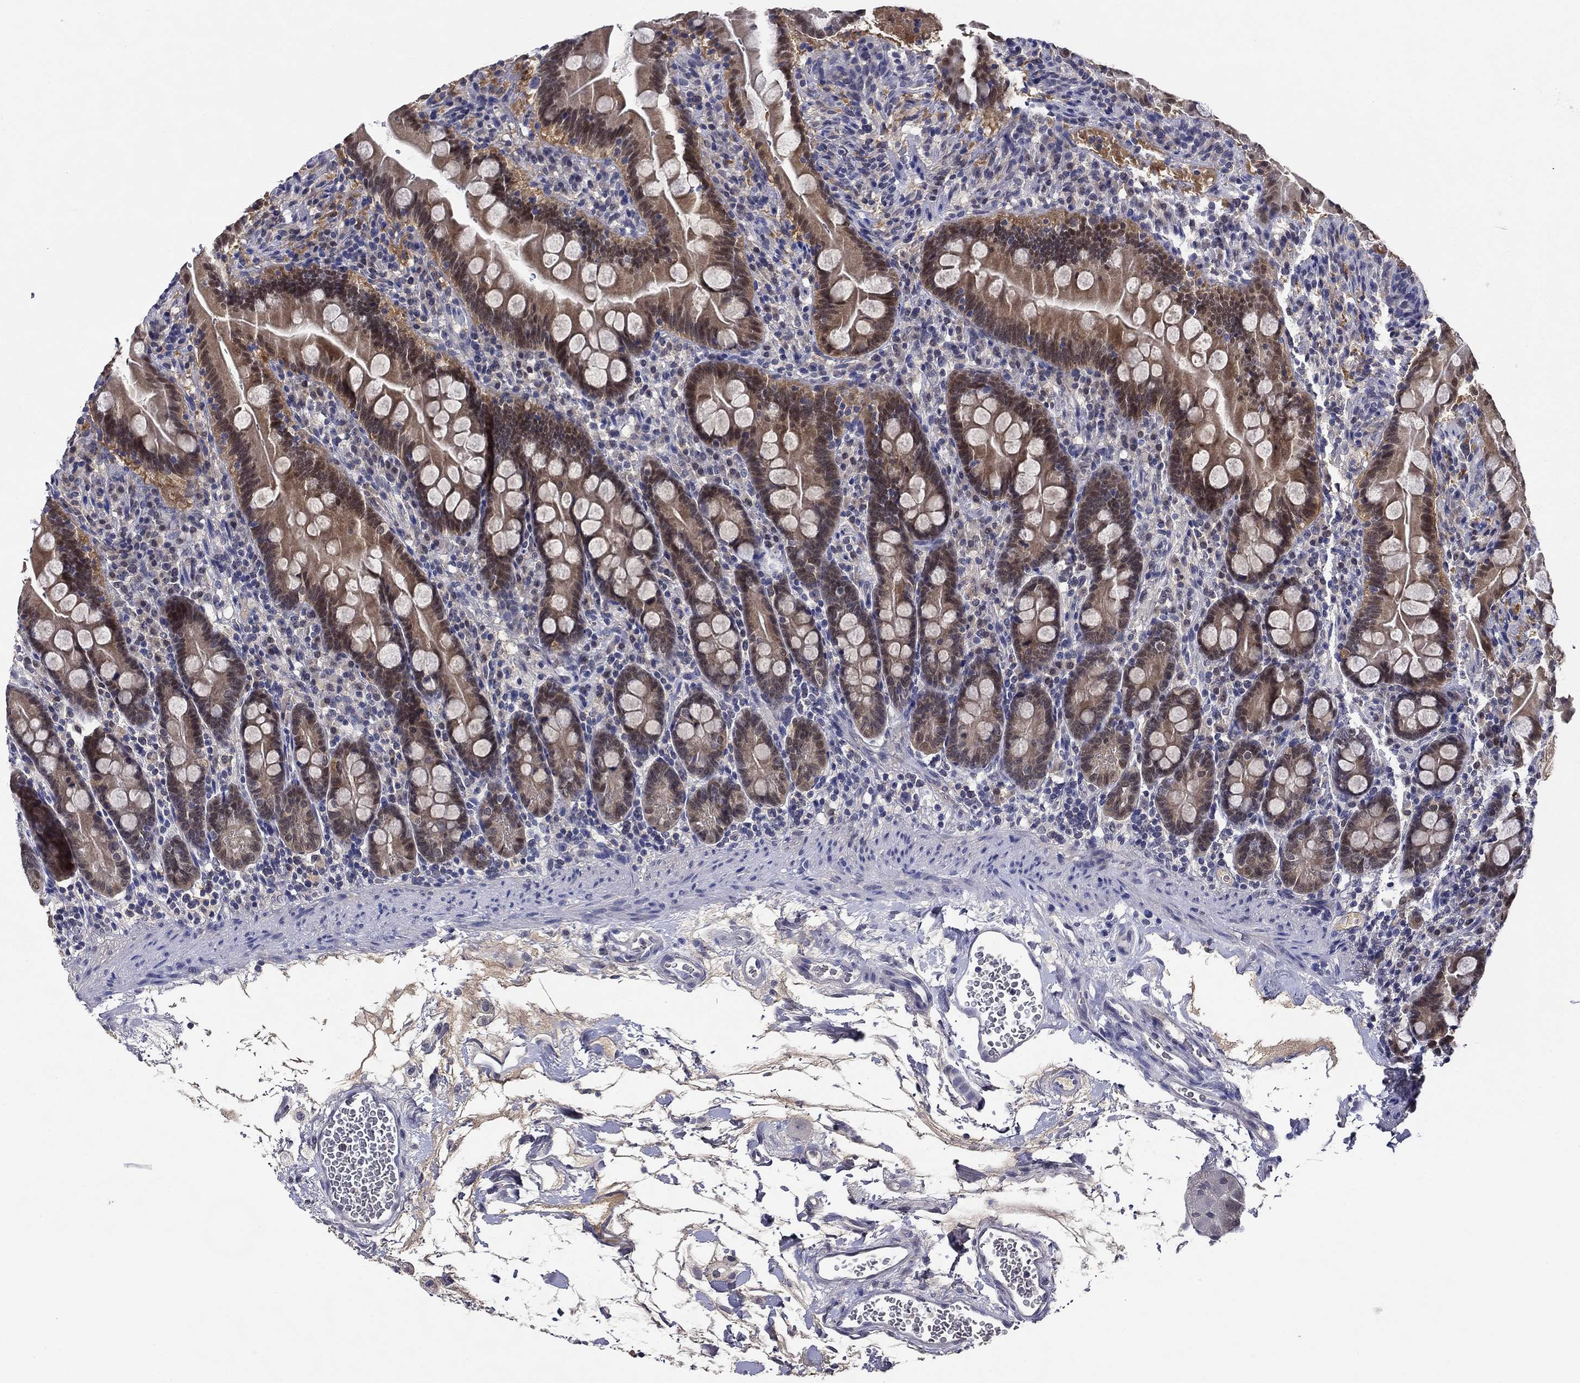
{"staining": {"intensity": "moderate", "quantity": "25%-75%", "location": "cytoplasmic/membranous,nuclear"}, "tissue": "small intestine", "cell_type": "Glandular cells", "image_type": "normal", "snomed": [{"axis": "morphology", "description": "Normal tissue, NOS"}, {"axis": "topography", "description": "Small intestine"}], "caption": "Unremarkable small intestine displays moderate cytoplasmic/membranous,nuclear positivity in about 25%-75% of glandular cells, visualized by immunohistochemistry.", "gene": "DDTL", "patient": {"sex": "female", "age": 44}}